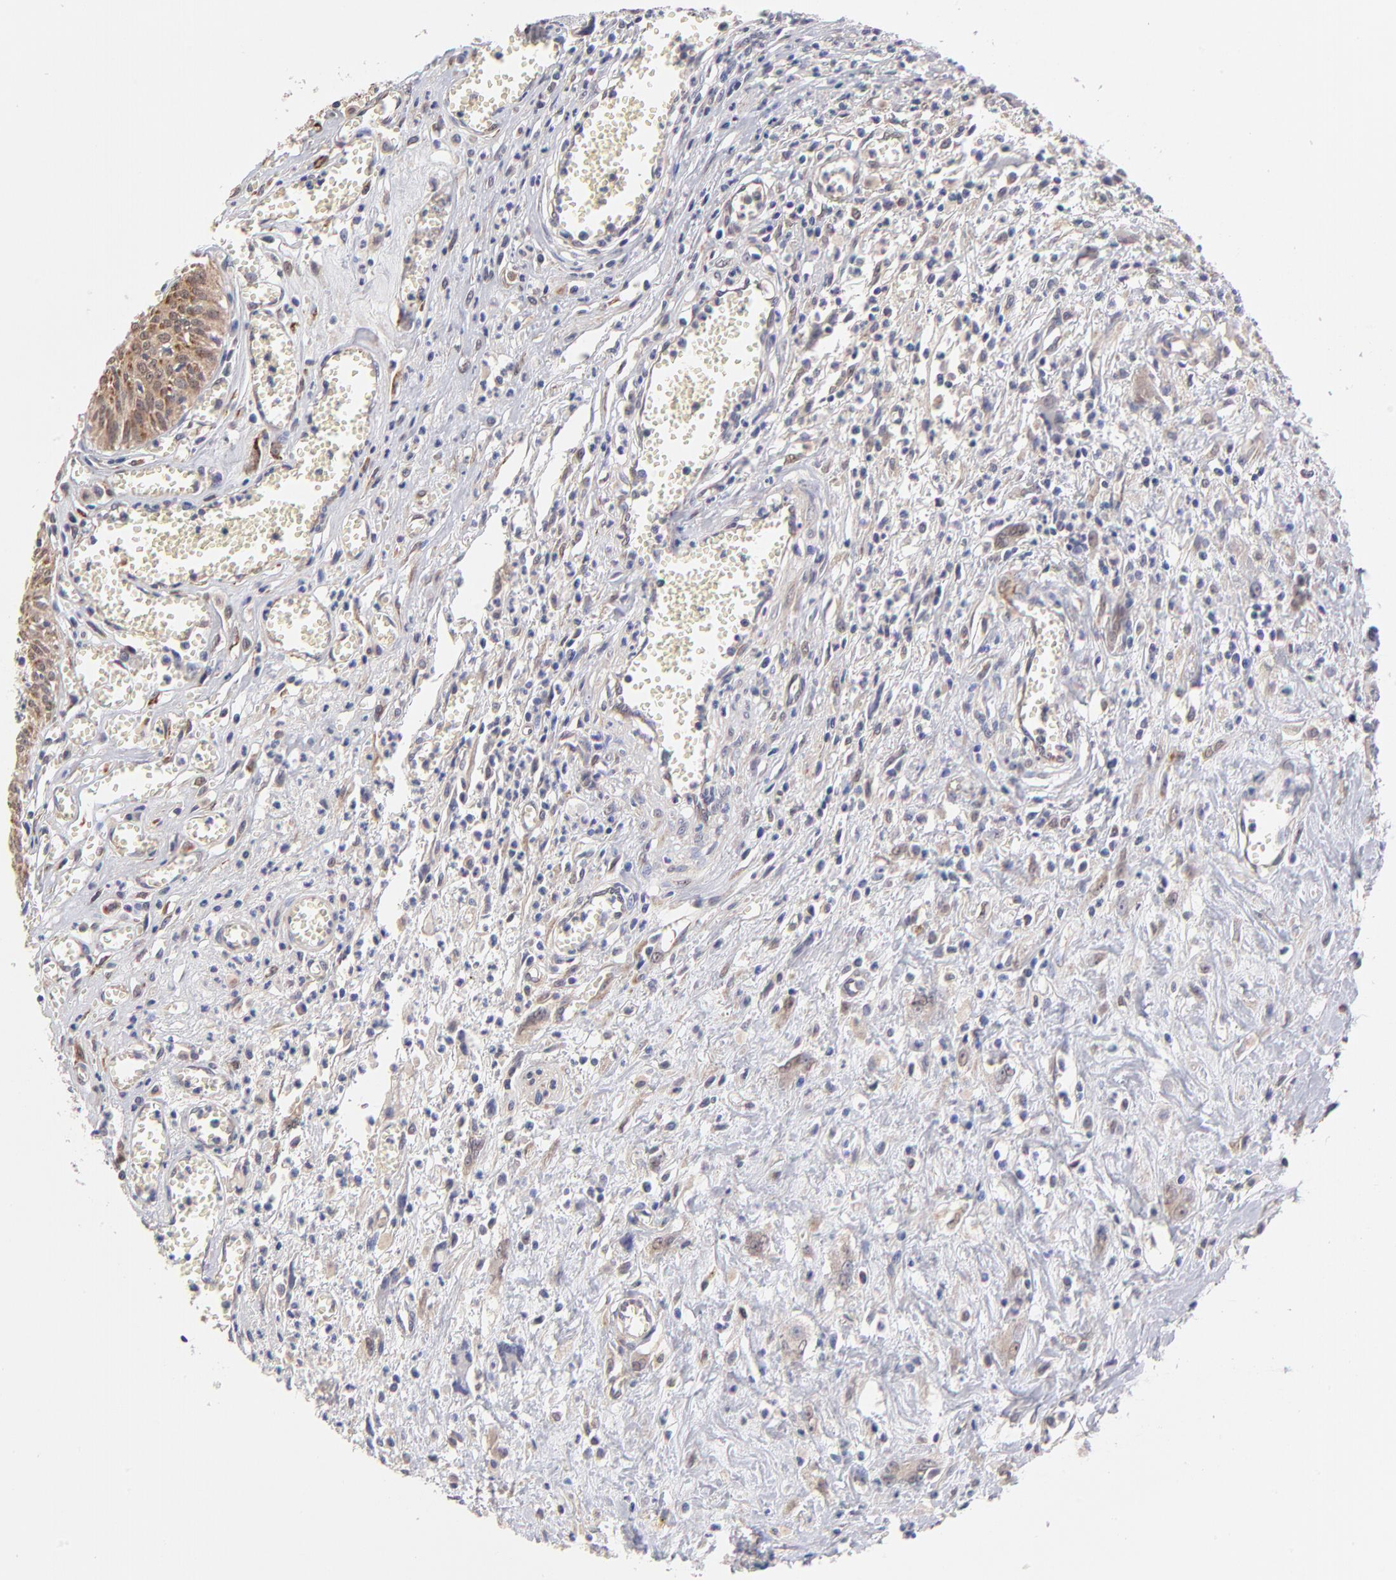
{"staining": {"intensity": "moderate", "quantity": ">75%", "location": "cytoplasmic/membranous"}, "tissue": "urothelial cancer", "cell_type": "Tumor cells", "image_type": "cancer", "snomed": [{"axis": "morphology", "description": "Urothelial carcinoma, High grade"}, {"axis": "topography", "description": "Urinary bladder"}], "caption": "Tumor cells display moderate cytoplasmic/membranous staining in approximately >75% of cells in urothelial carcinoma (high-grade).", "gene": "UBE2H", "patient": {"sex": "male", "age": 66}}